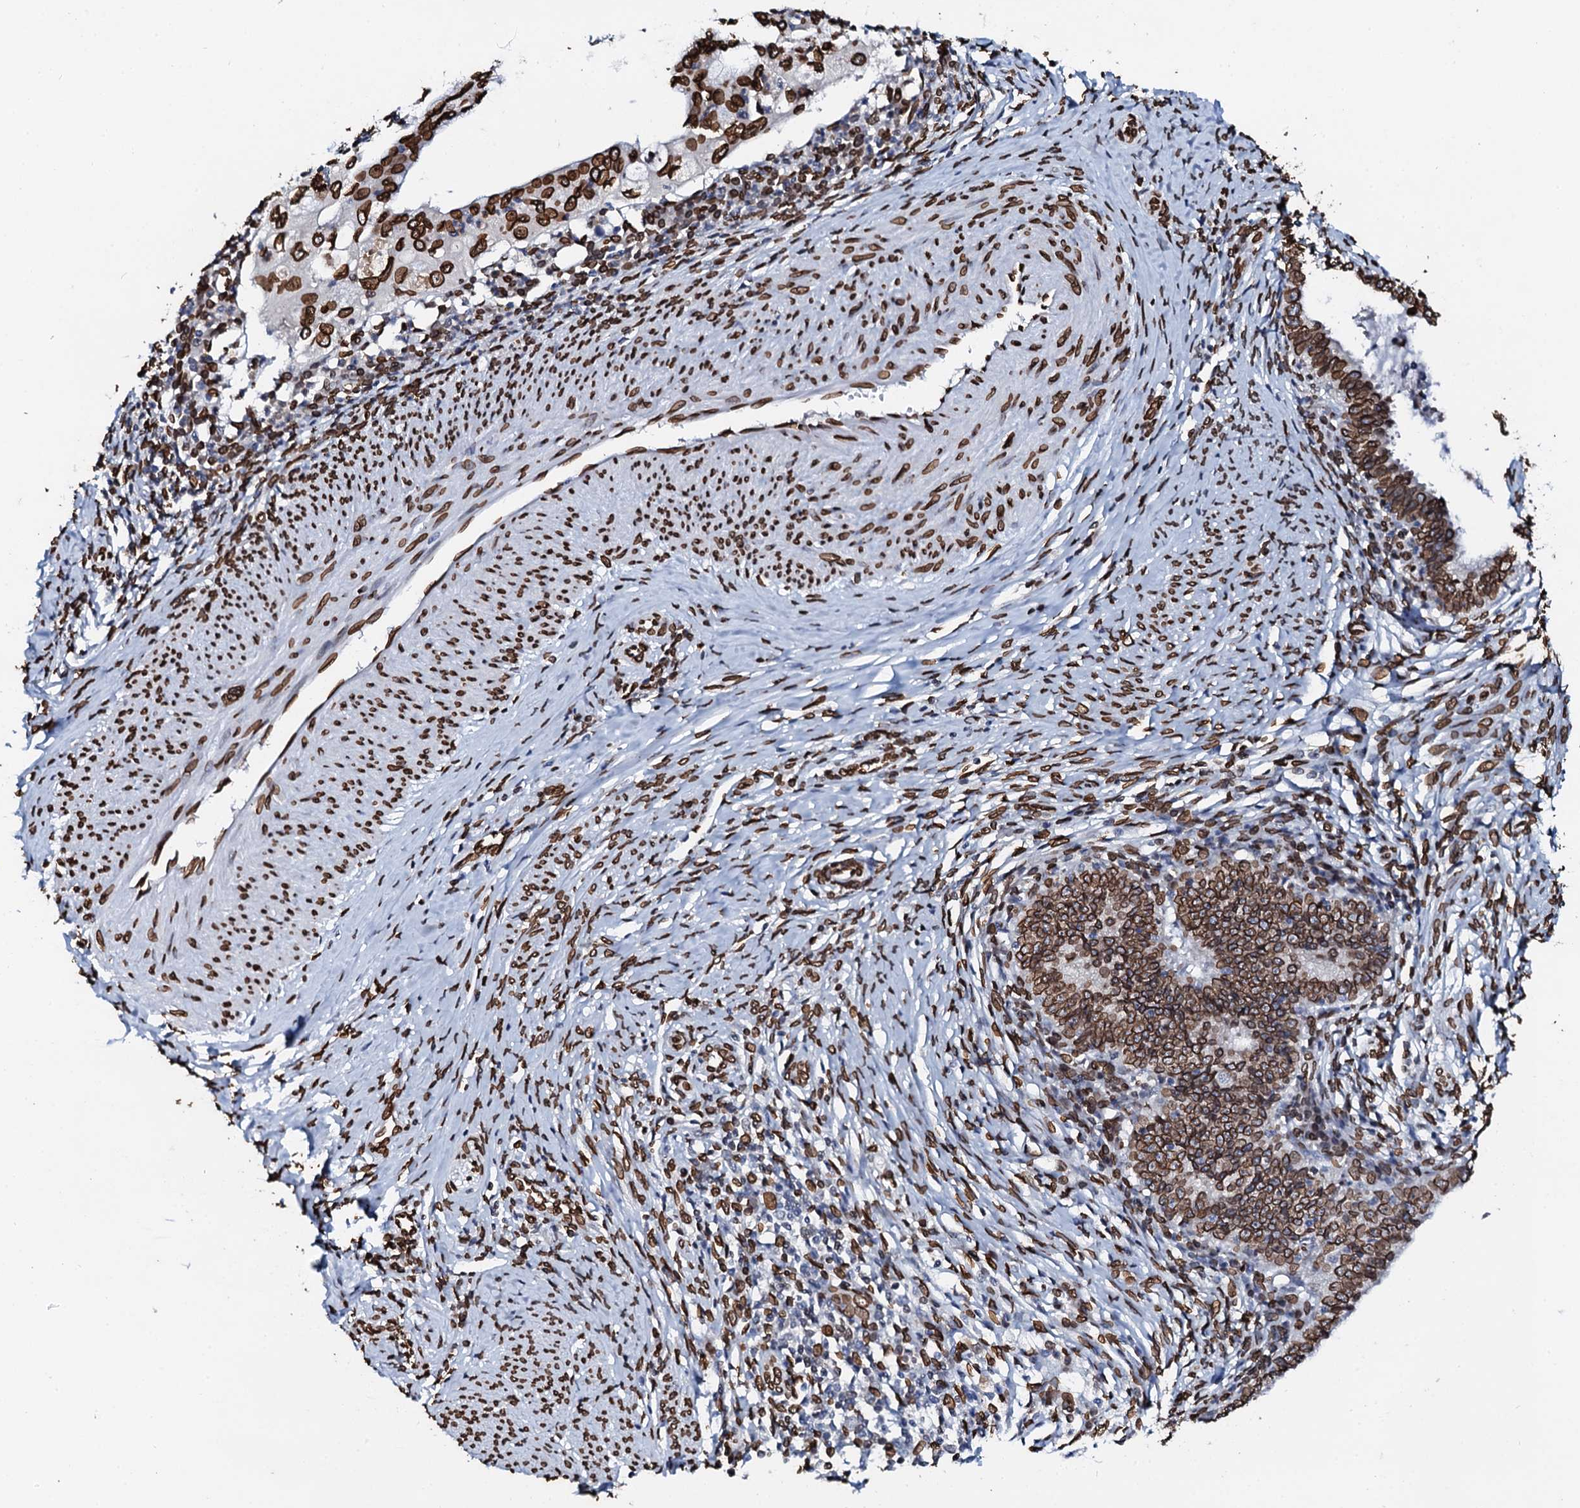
{"staining": {"intensity": "strong", "quantity": ">75%", "location": "cytoplasmic/membranous,nuclear"}, "tissue": "cervical cancer", "cell_type": "Tumor cells", "image_type": "cancer", "snomed": [{"axis": "morphology", "description": "Adenocarcinoma, NOS"}, {"axis": "topography", "description": "Cervix"}], "caption": "A high amount of strong cytoplasmic/membranous and nuclear staining is present in about >75% of tumor cells in adenocarcinoma (cervical) tissue.", "gene": "KATNAL2", "patient": {"sex": "female", "age": 36}}